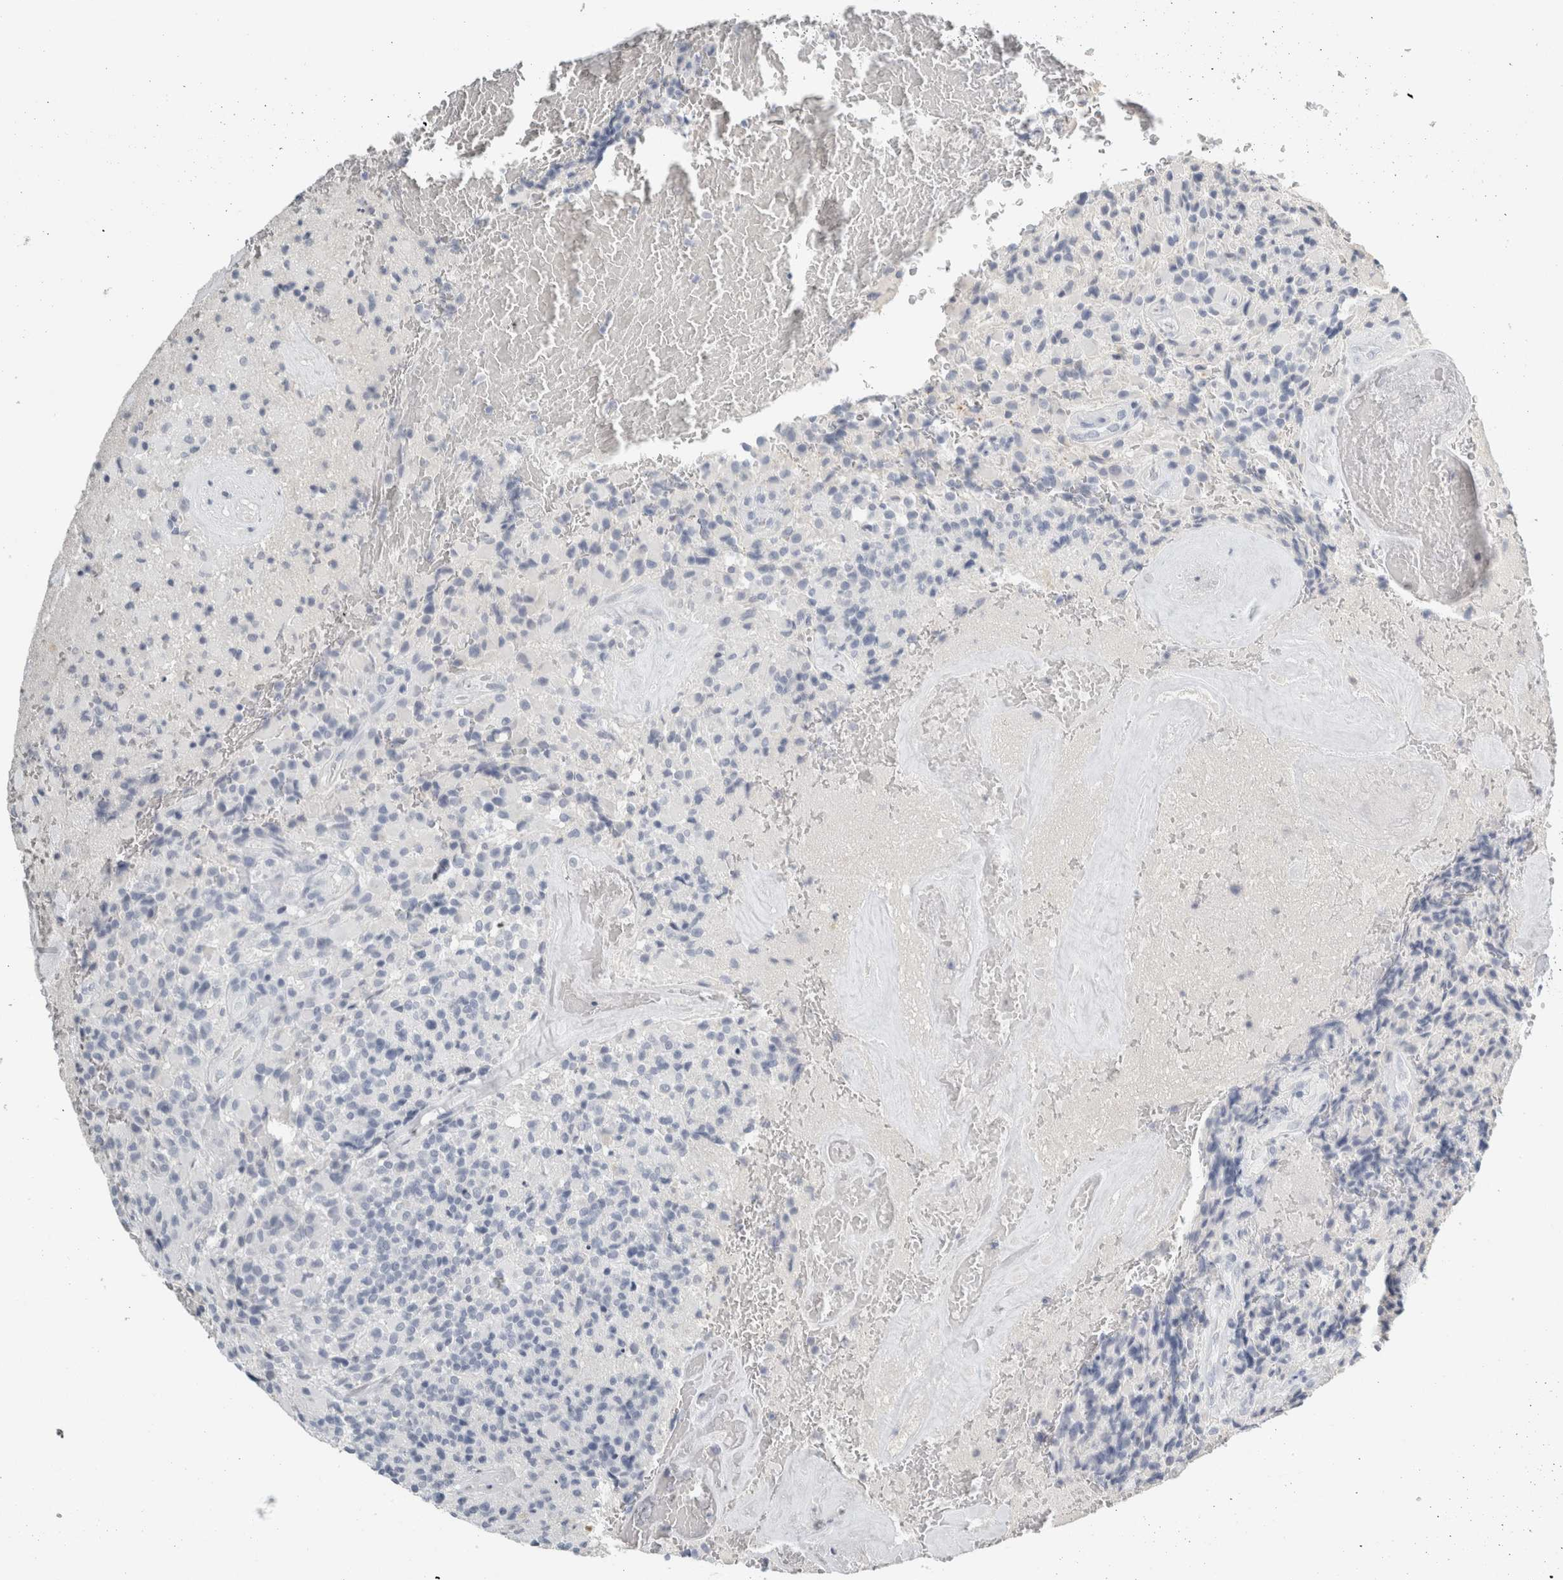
{"staining": {"intensity": "negative", "quantity": "none", "location": "none"}, "tissue": "glioma", "cell_type": "Tumor cells", "image_type": "cancer", "snomed": [{"axis": "morphology", "description": "Glioma, malignant, High grade"}, {"axis": "topography", "description": "Brain"}], "caption": "Tumor cells are negative for protein expression in human malignant glioma (high-grade).", "gene": "TSPAN8", "patient": {"sex": "male", "age": 71}}